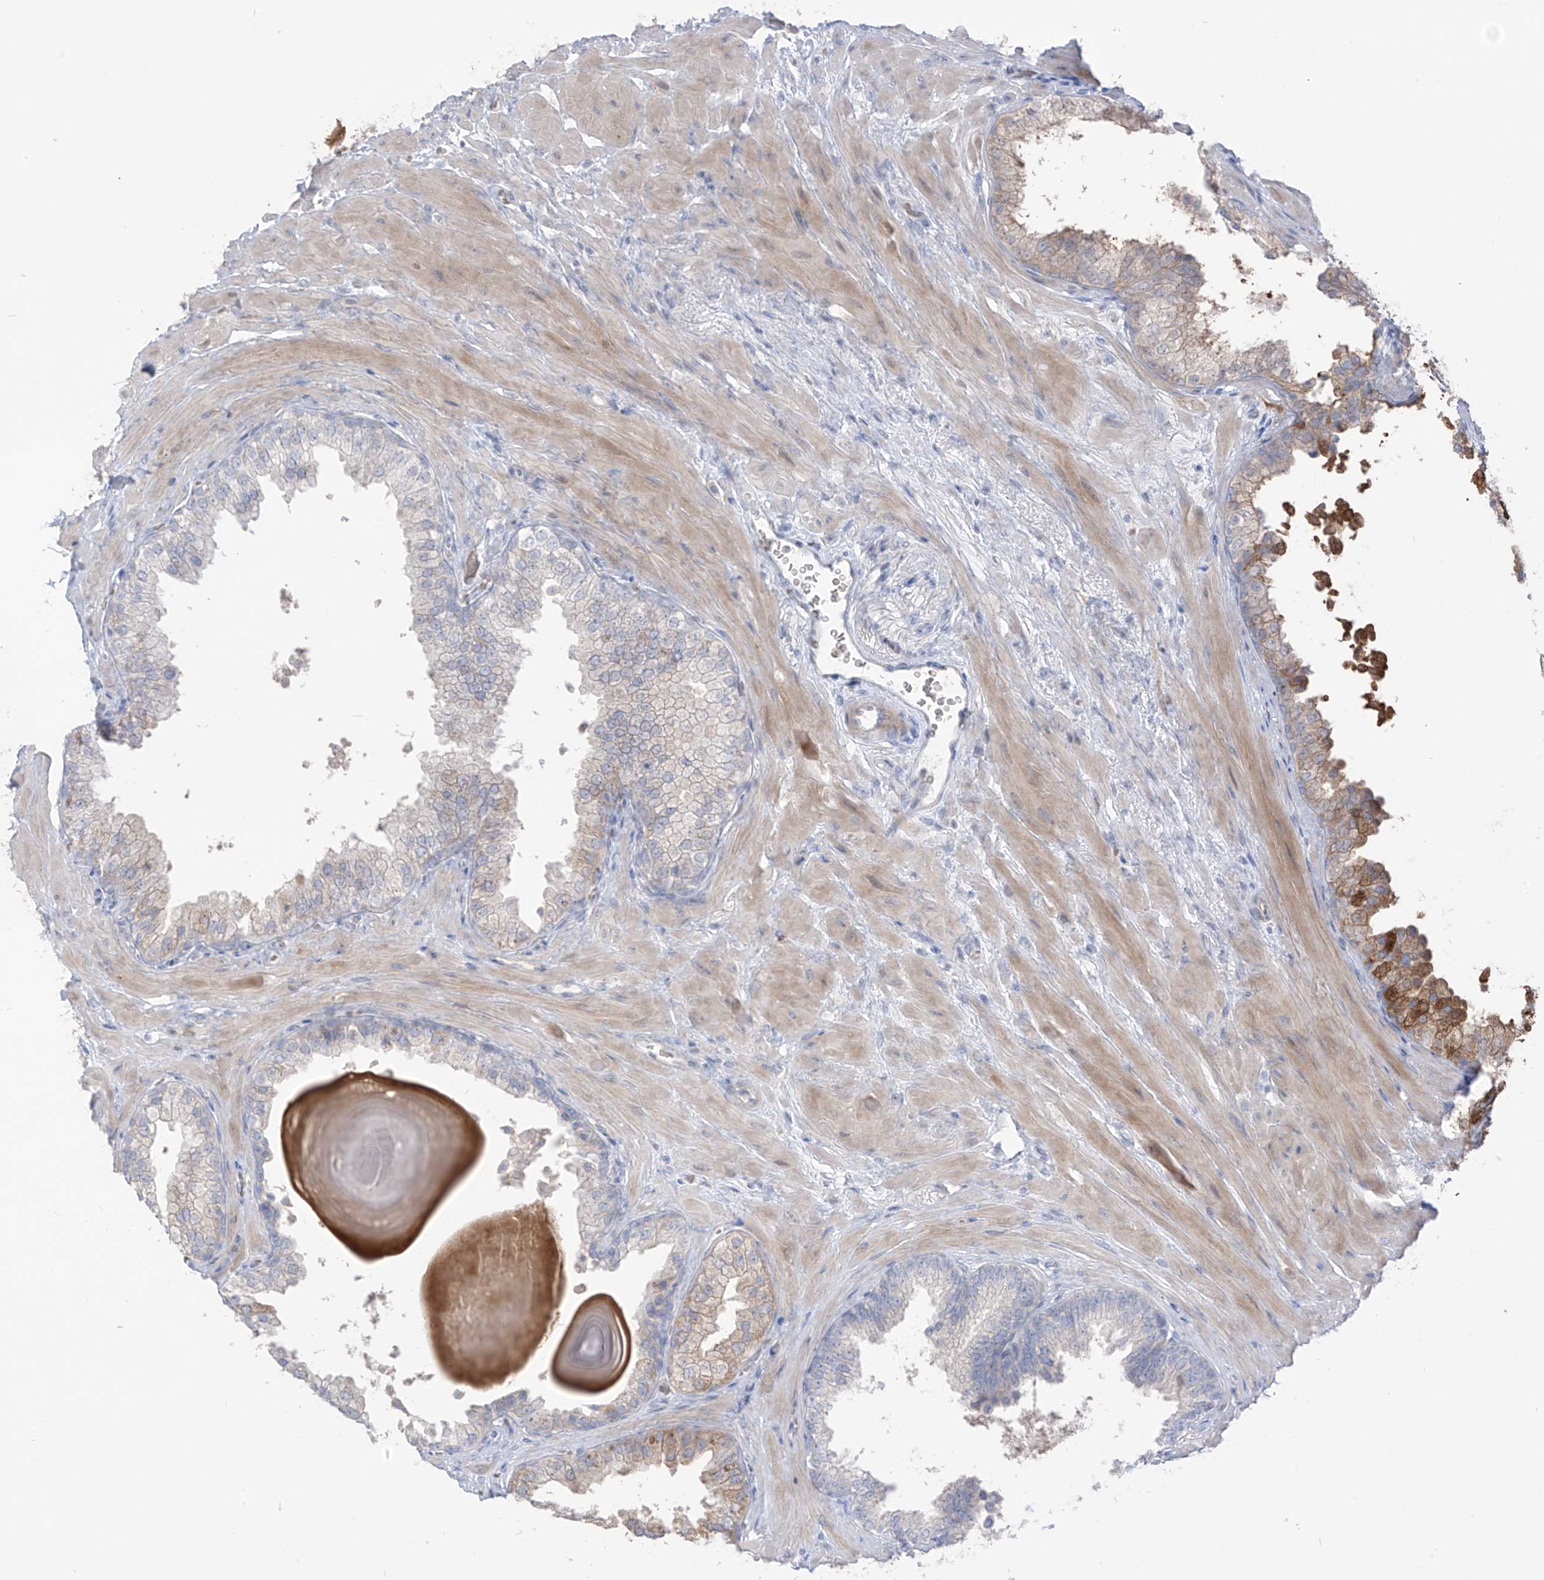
{"staining": {"intensity": "moderate", "quantity": "<25%", "location": "cytoplasmic/membranous"}, "tissue": "prostate", "cell_type": "Glandular cells", "image_type": "normal", "snomed": [{"axis": "morphology", "description": "Normal tissue, NOS"}, {"axis": "topography", "description": "Prostate"}], "caption": "Benign prostate displays moderate cytoplasmic/membranous staining in about <25% of glandular cells, visualized by immunohistochemistry. The staining was performed using DAB (3,3'-diaminobenzidine) to visualize the protein expression in brown, while the nuclei were stained in blue with hematoxylin (Magnification: 20x).", "gene": "ASPRV1", "patient": {"sex": "male", "age": 48}}